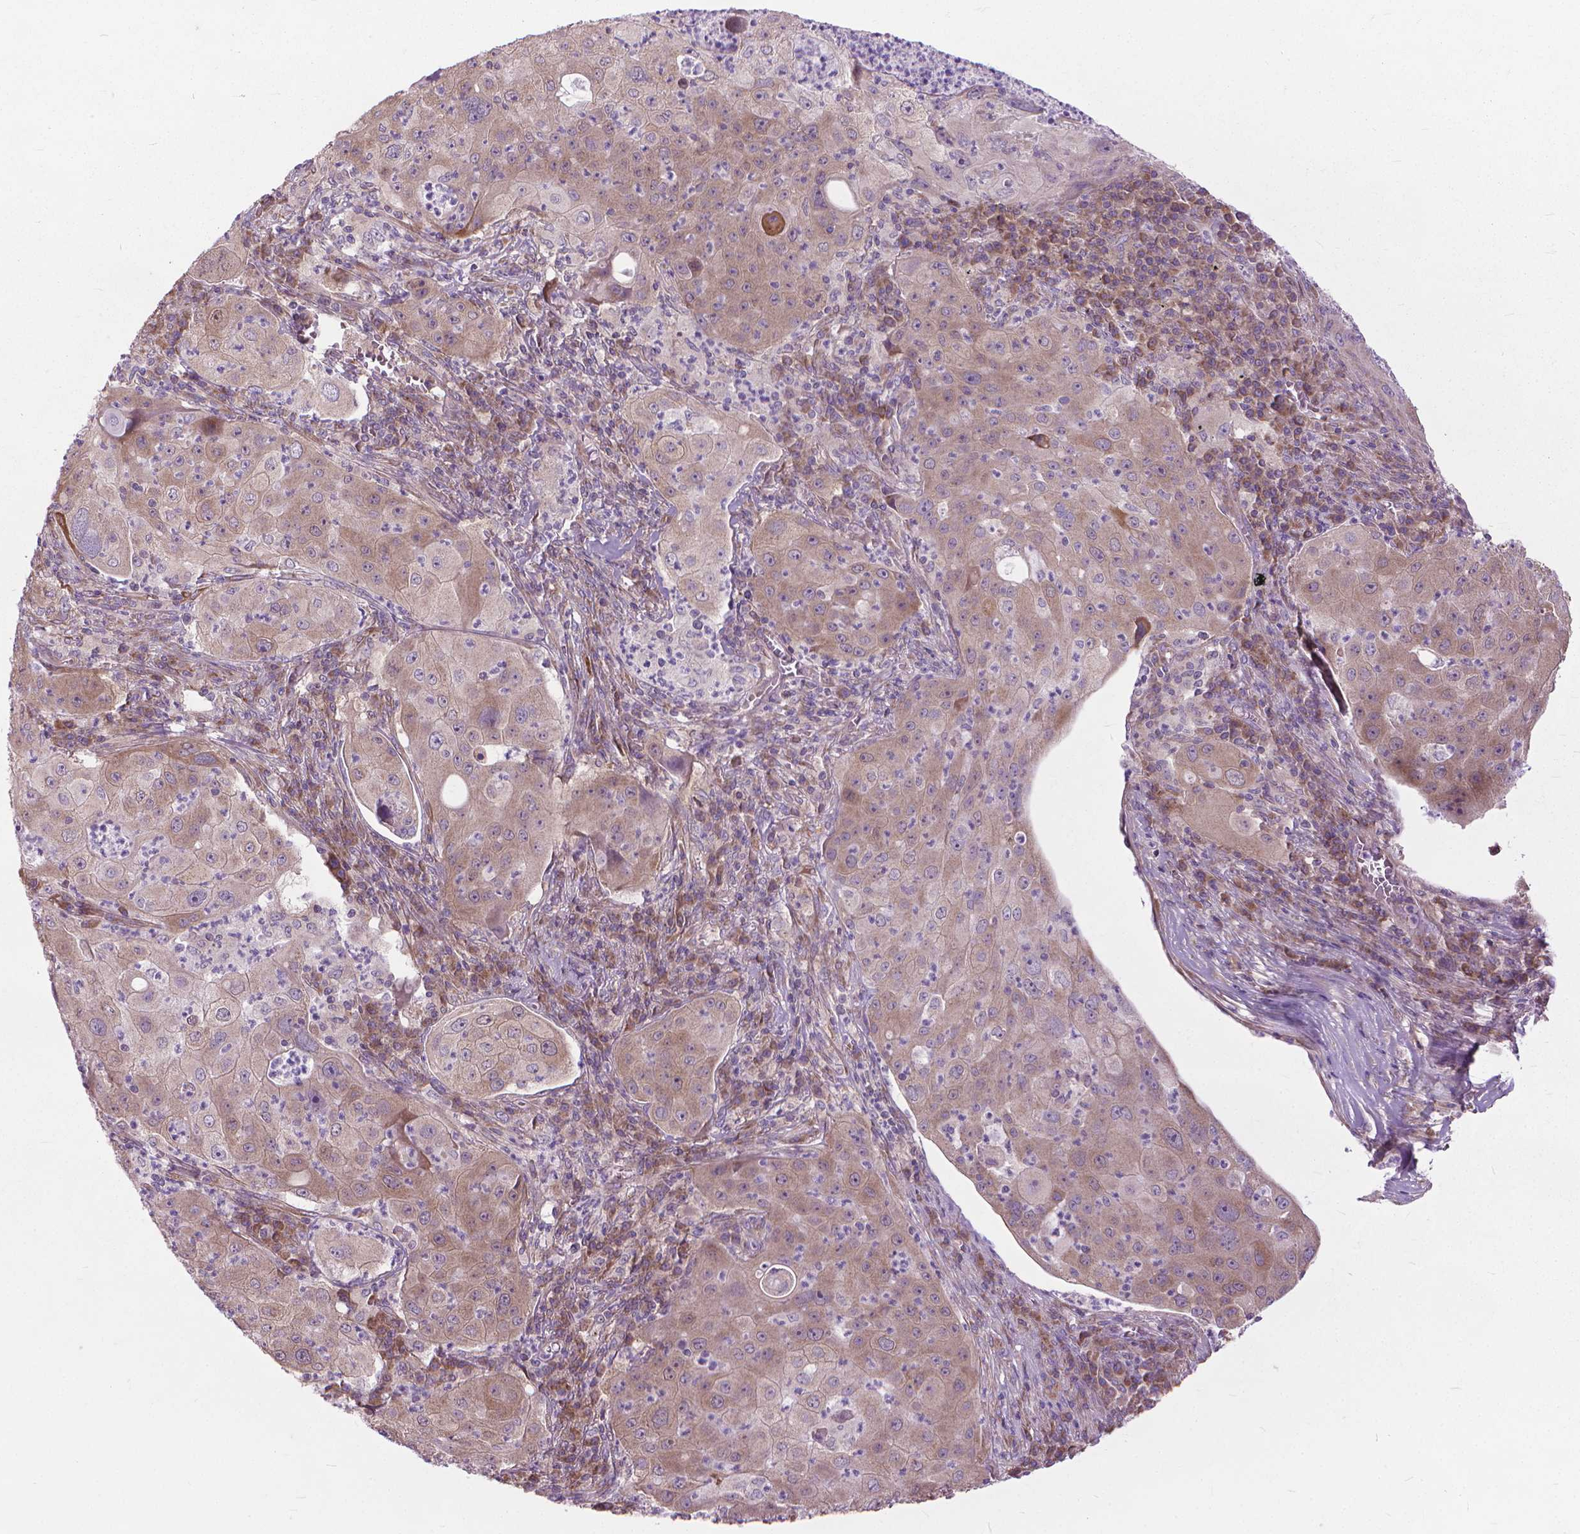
{"staining": {"intensity": "weak", "quantity": ">75%", "location": "cytoplasmic/membranous"}, "tissue": "lung cancer", "cell_type": "Tumor cells", "image_type": "cancer", "snomed": [{"axis": "morphology", "description": "Squamous cell carcinoma, NOS"}, {"axis": "topography", "description": "Lung"}], "caption": "An image showing weak cytoplasmic/membranous expression in about >75% of tumor cells in lung cancer, as visualized by brown immunohistochemical staining.", "gene": "NUDT1", "patient": {"sex": "female", "age": 59}}